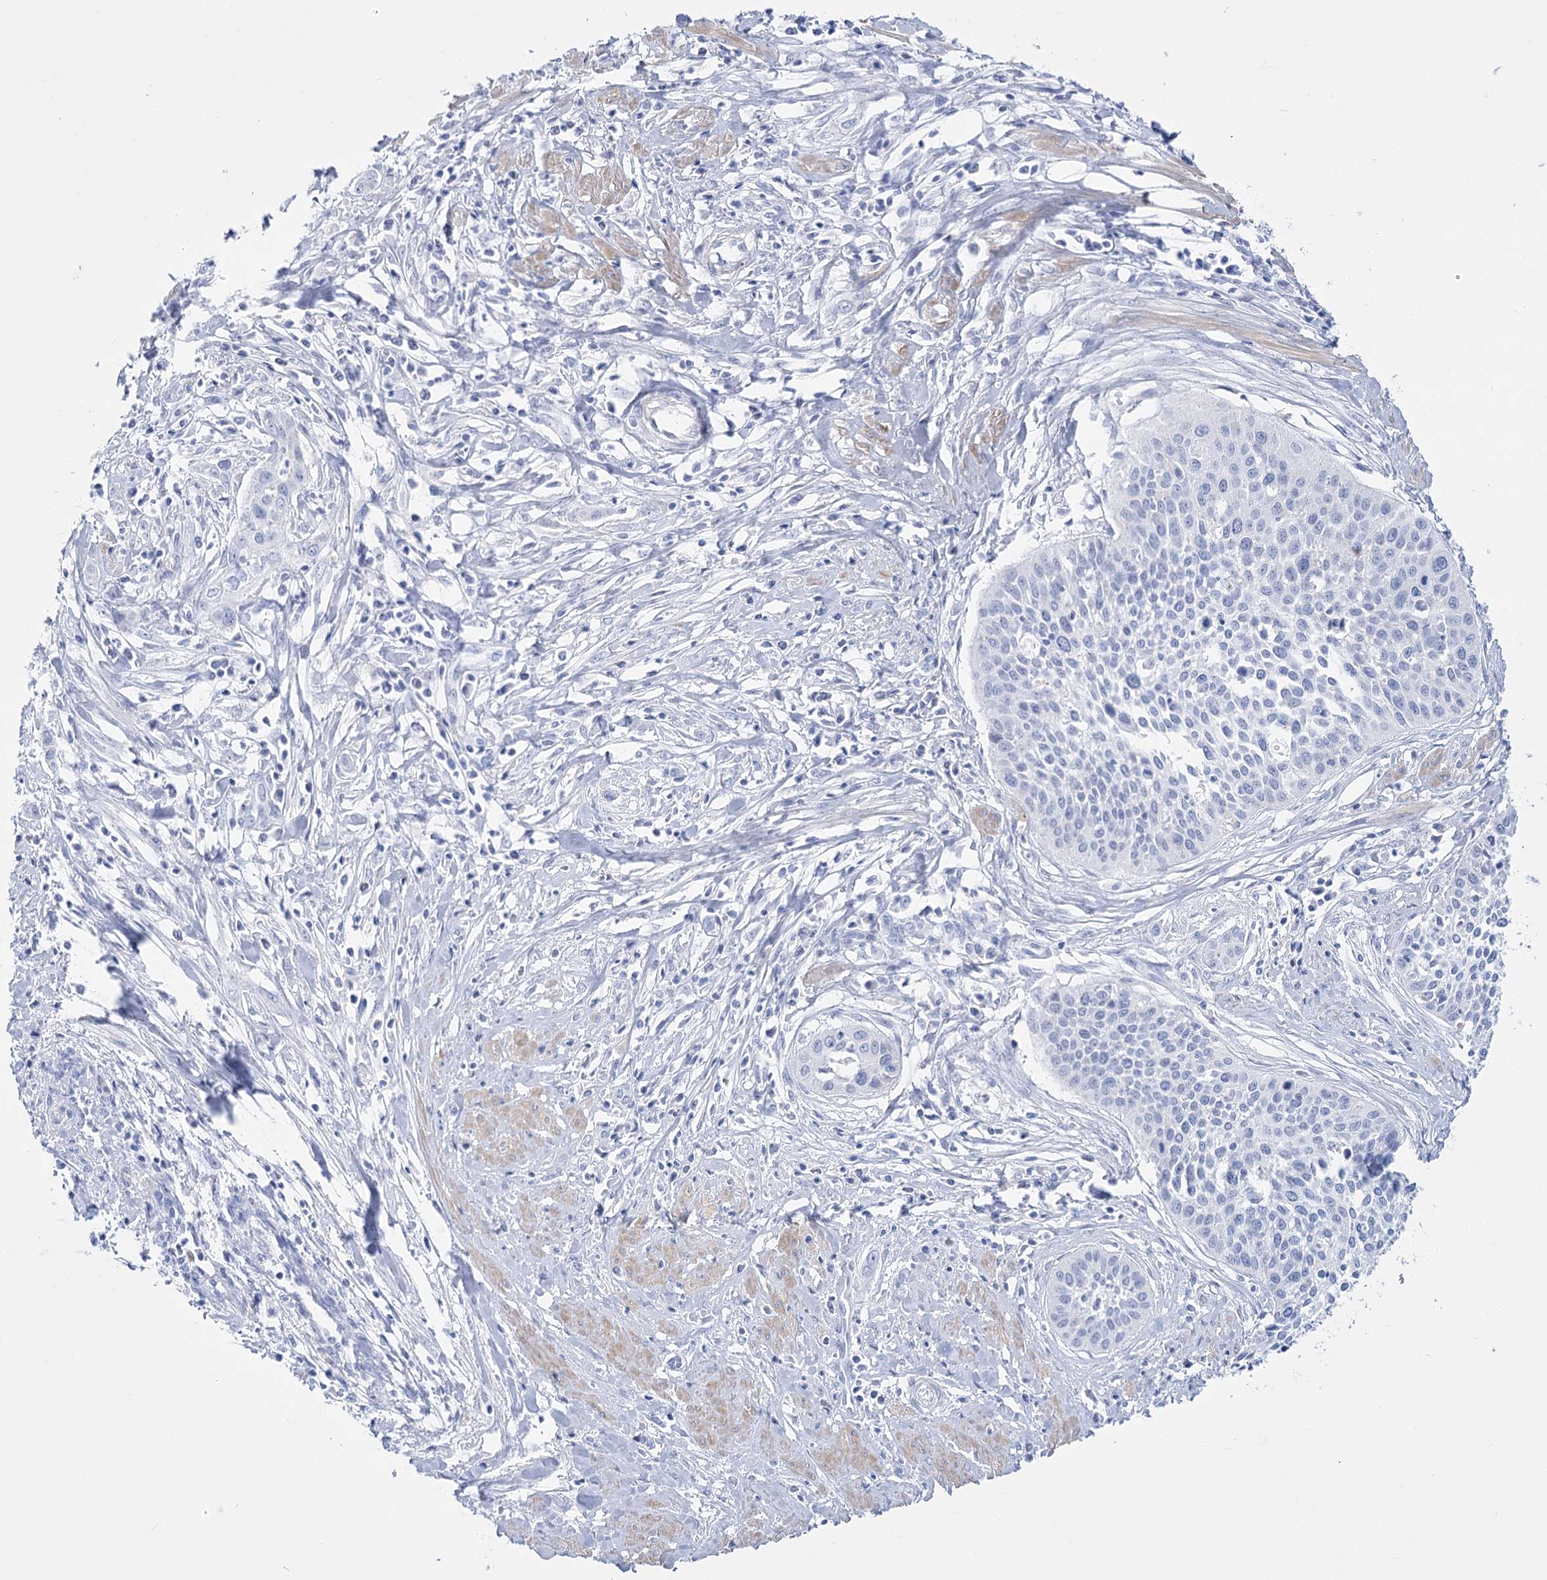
{"staining": {"intensity": "negative", "quantity": "none", "location": "none"}, "tissue": "cervical cancer", "cell_type": "Tumor cells", "image_type": "cancer", "snomed": [{"axis": "morphology", "description": "Squamous cell carcinoma, NOS"}, {"axis": "topography", "description": "Cervix"}], "caption": "Immunohistochemistry of cervical cancer exhibits no expression in tumor cells.", "gene": "PCDHA1", "patient": {"sex": "female", "age": 34}}